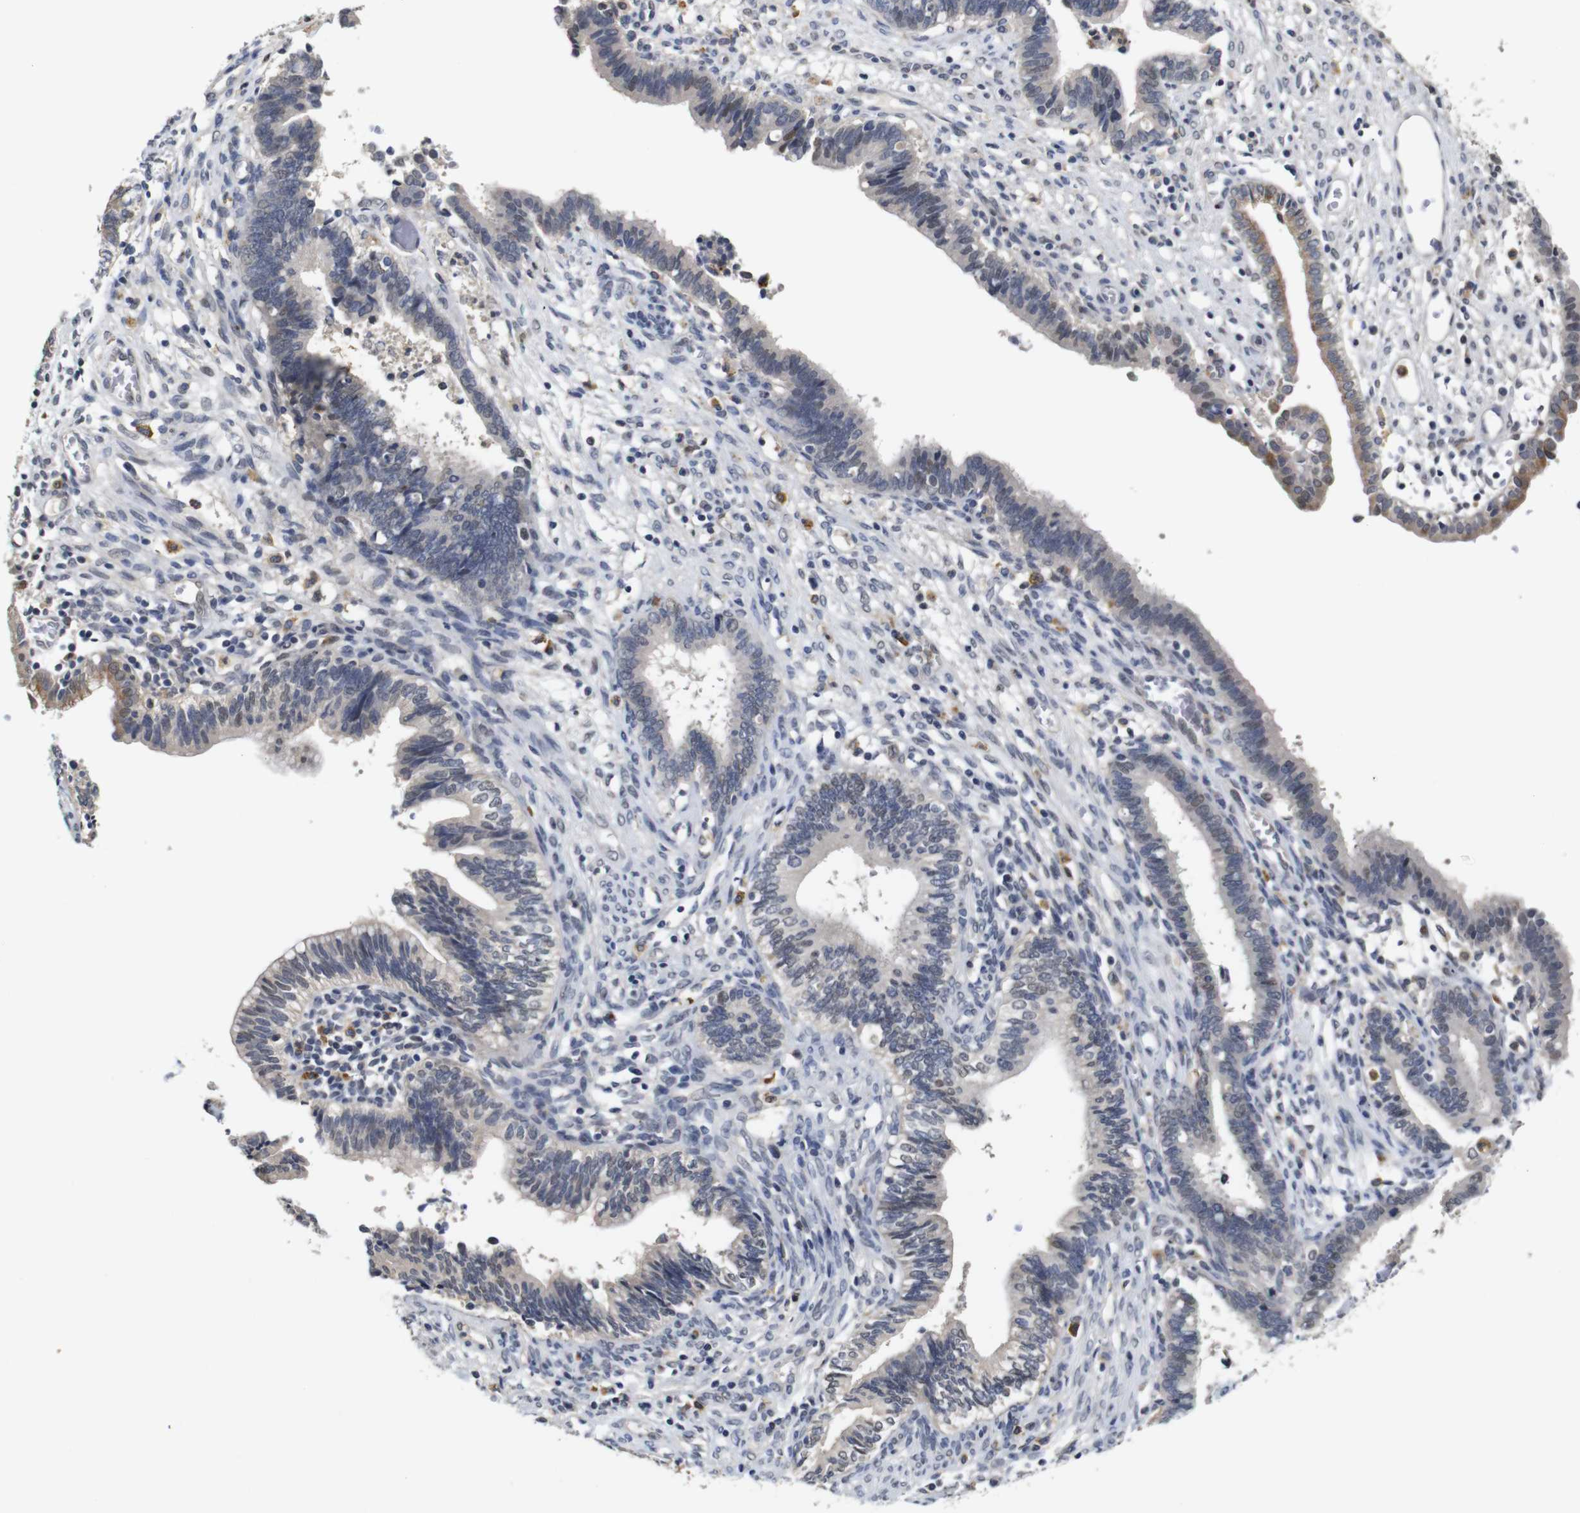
{"staining": {"intensity": "moderate", "quantity": "<25%", "location": "cytoplasmic/membranous"}, "tissue": "cervical cancer", "cell_type": "Tumor cells", "image_type": "cancer", "snomed": [{"axis": "morphology", "description": "Adenocarcinoma, NOS"}, {"axis": "topography", "description": "Cervix"}], "caption": "About <25% of tumor cells in cervical cancer (adenocarcinoma) exhibit moderate cytoplasmic/membranous protein positivity as visualized by brown immunohistochemical staining.", "gene": "NTRK3", "patient": {"sex": "female", "age": 44}}